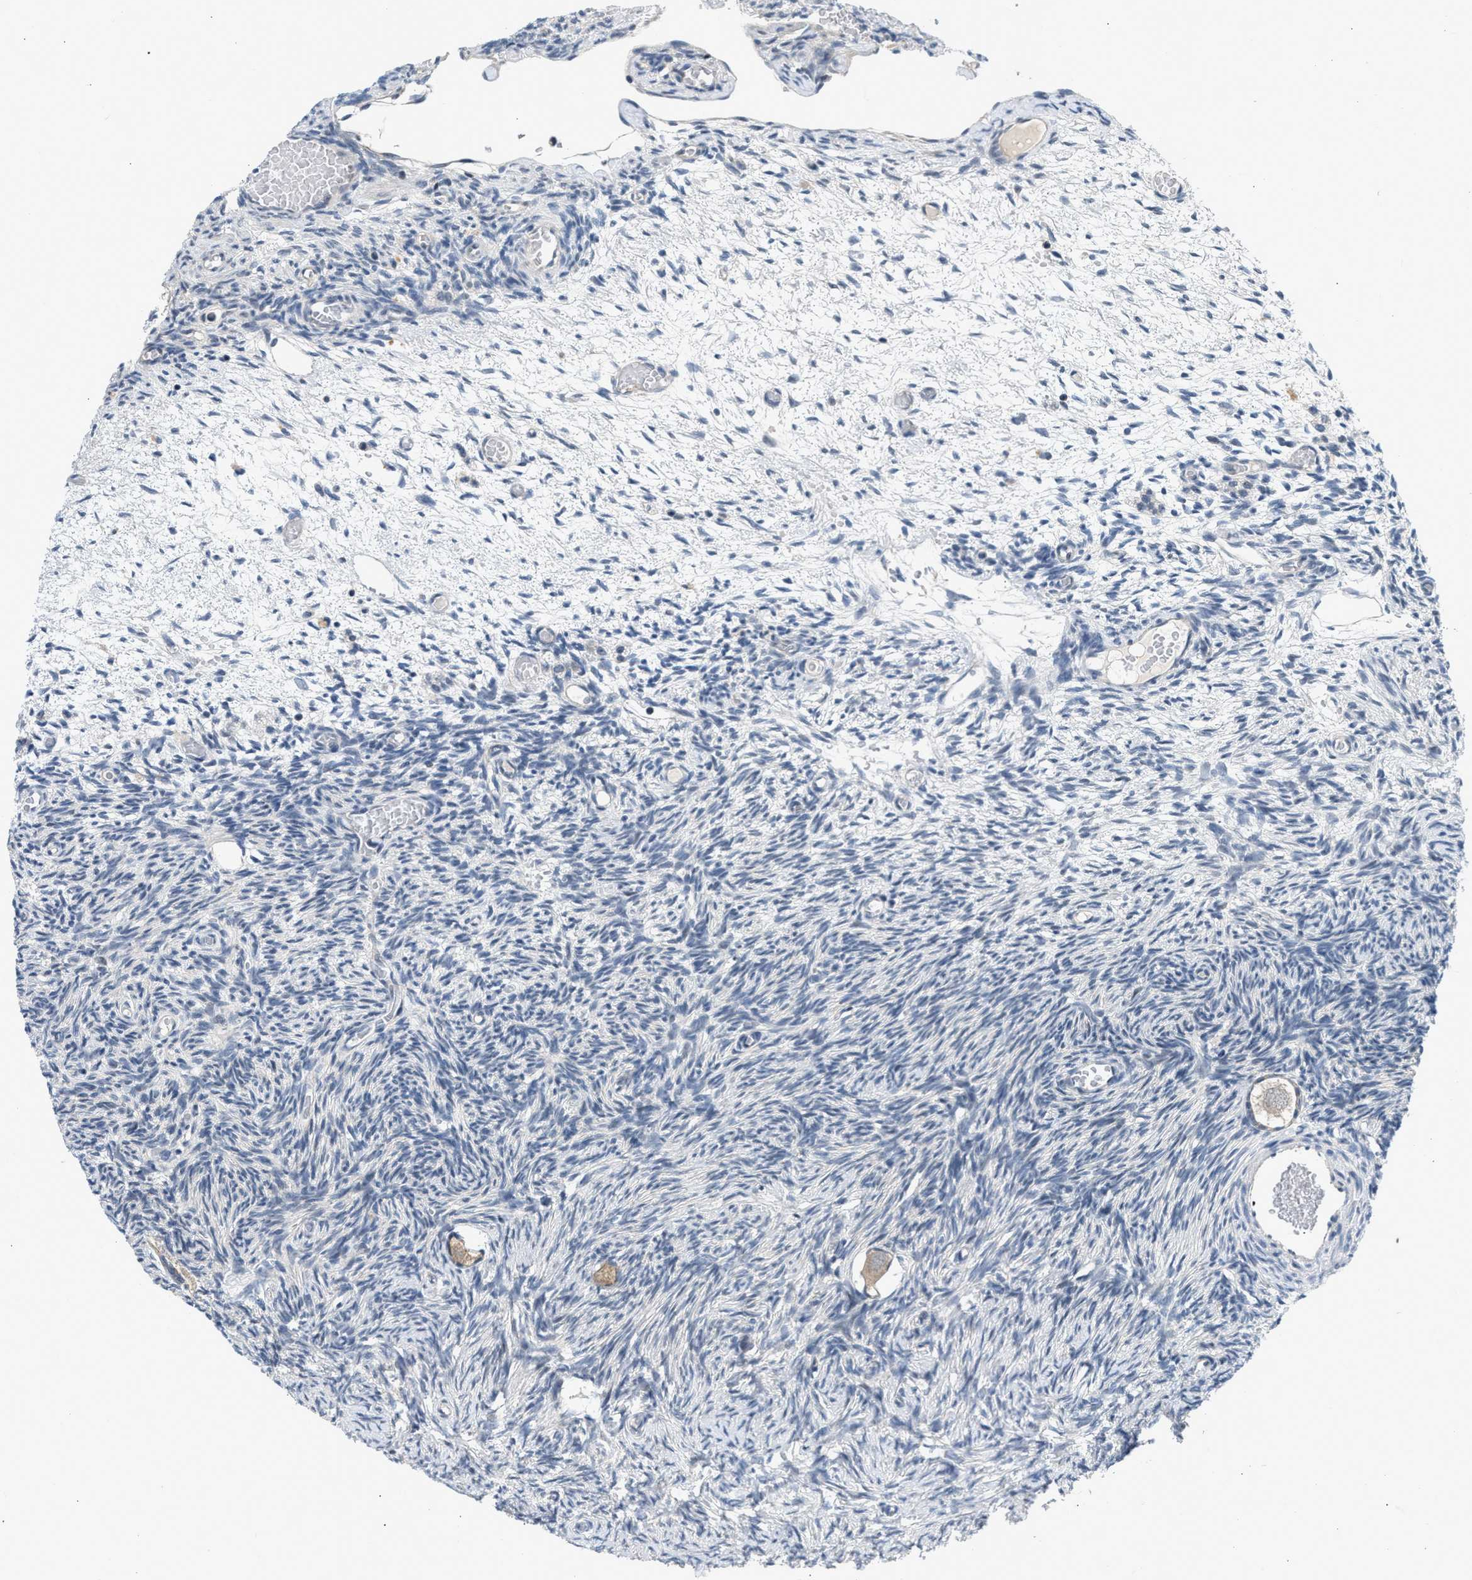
{"staining": {"intensity": "weak", "quantity": ">75%", "location": "cytoplasmic/membranous"}, "tissue": "ovary", "cell_type": "Follicle cells", "image_type": "normal", "snomed": [{"axis": "morphology", "description": "Normal tissue, NOS"}, {"axis": "topography", "description": "Ovary"}], "caption": "Human ovary stained for a protein (brown) demonstrates weak cytoplasmic/membranous positive expression in about >75% of follicle cells.", "gene": "OLIG3", "patient": {"sex": "female", "age": 27}}